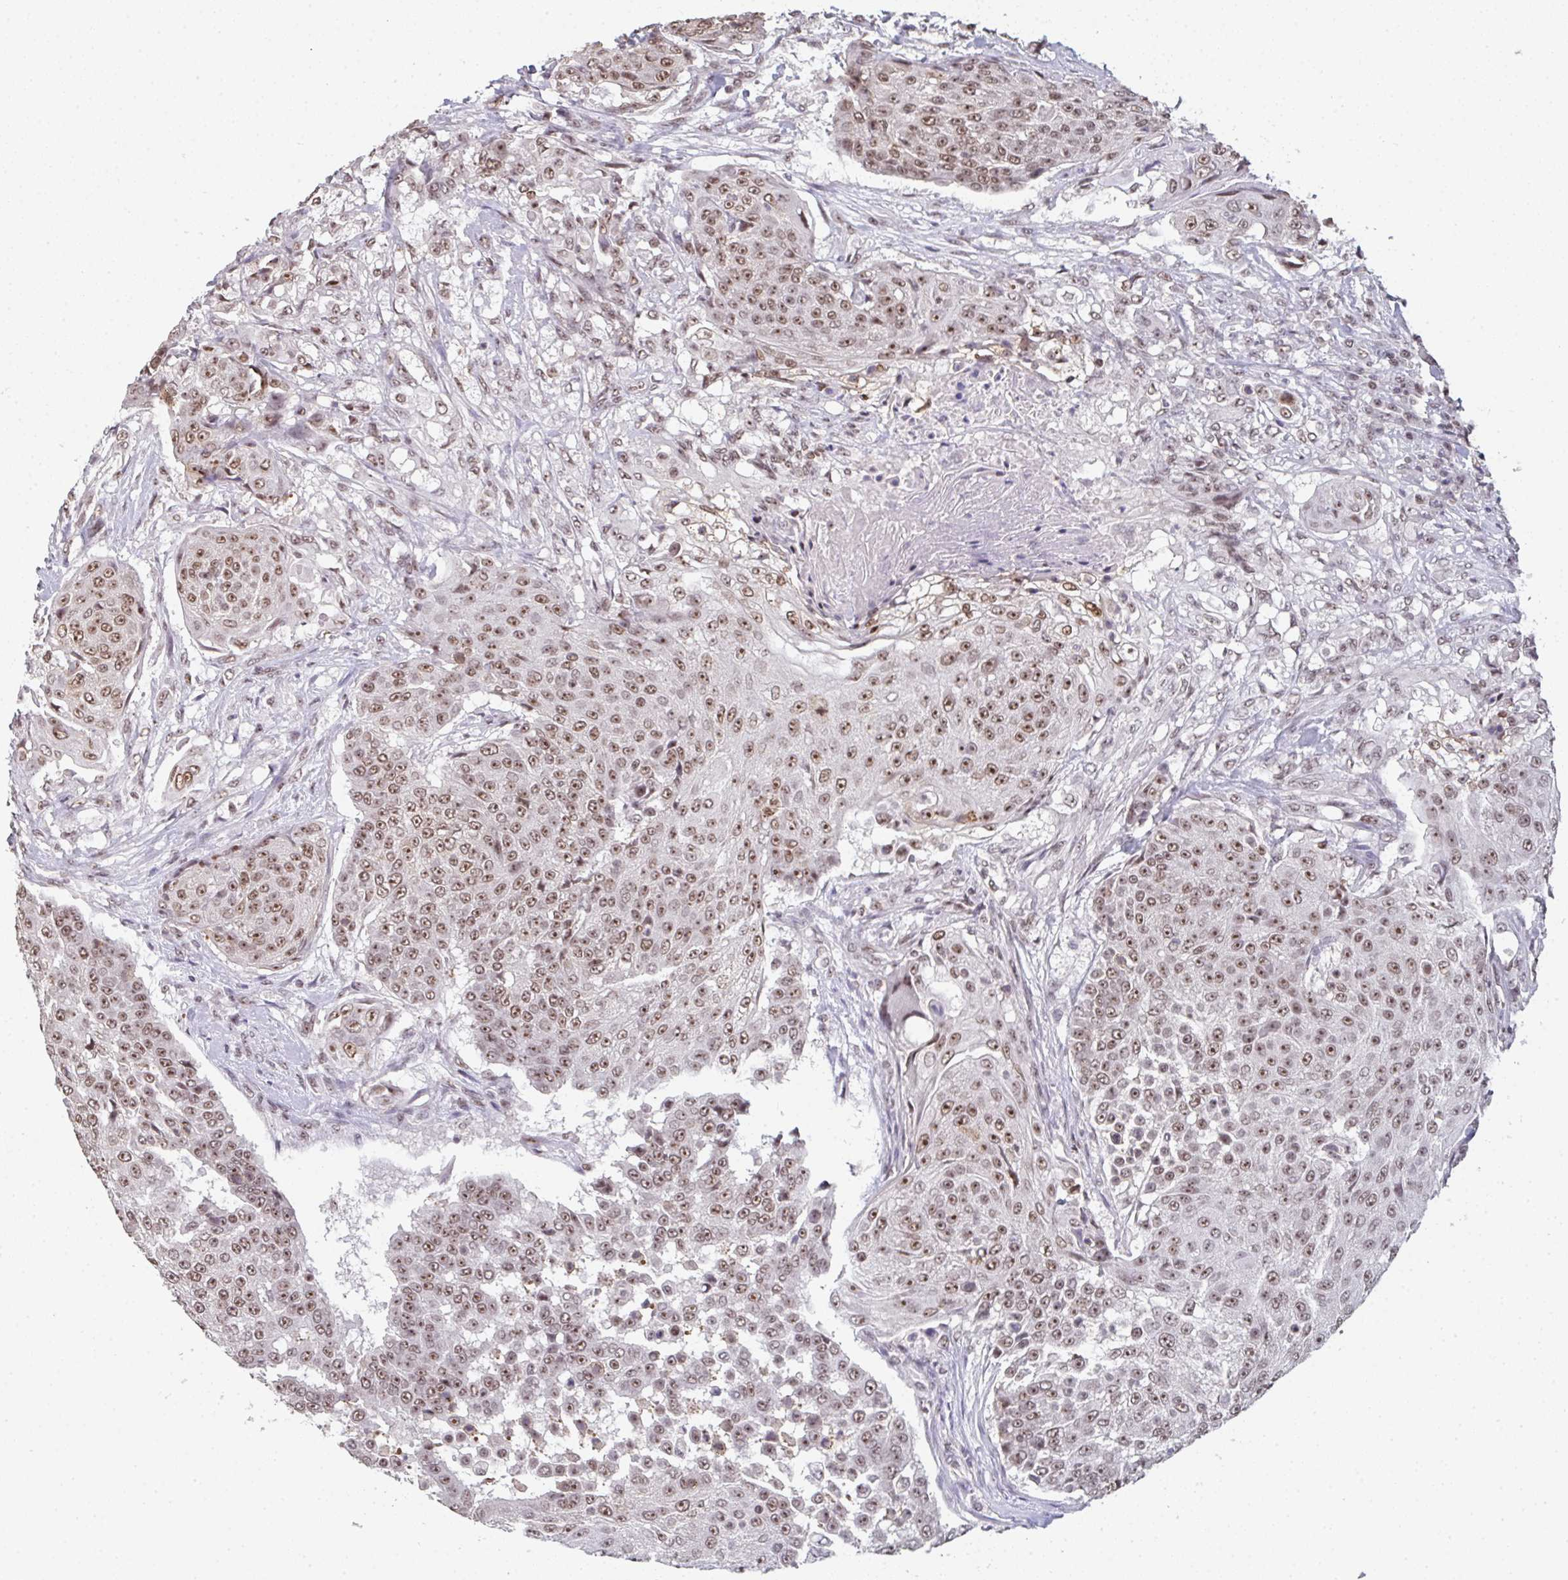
{"staining": {"intensity": "moderate", "quantity": ">75%", "location": "nuclear"}, "tissue": "urothelial cancer", "cell_type": "Tumor cells", "image_type": "cancer", "snomed": [{"axis": "morphology", "description": "Urothelial carcinoma, High grade"}, {"axis": "topography", "description": "Urinary bladder"}], "caption": "Immunohistochemical staining of human high-grade urothelial carcinoma demonstrates medium levels of moderate nuclear staining in about >75% of tumor cells.", "gene": "DKC1", "patient": {"sex": "female", "age": 63}}